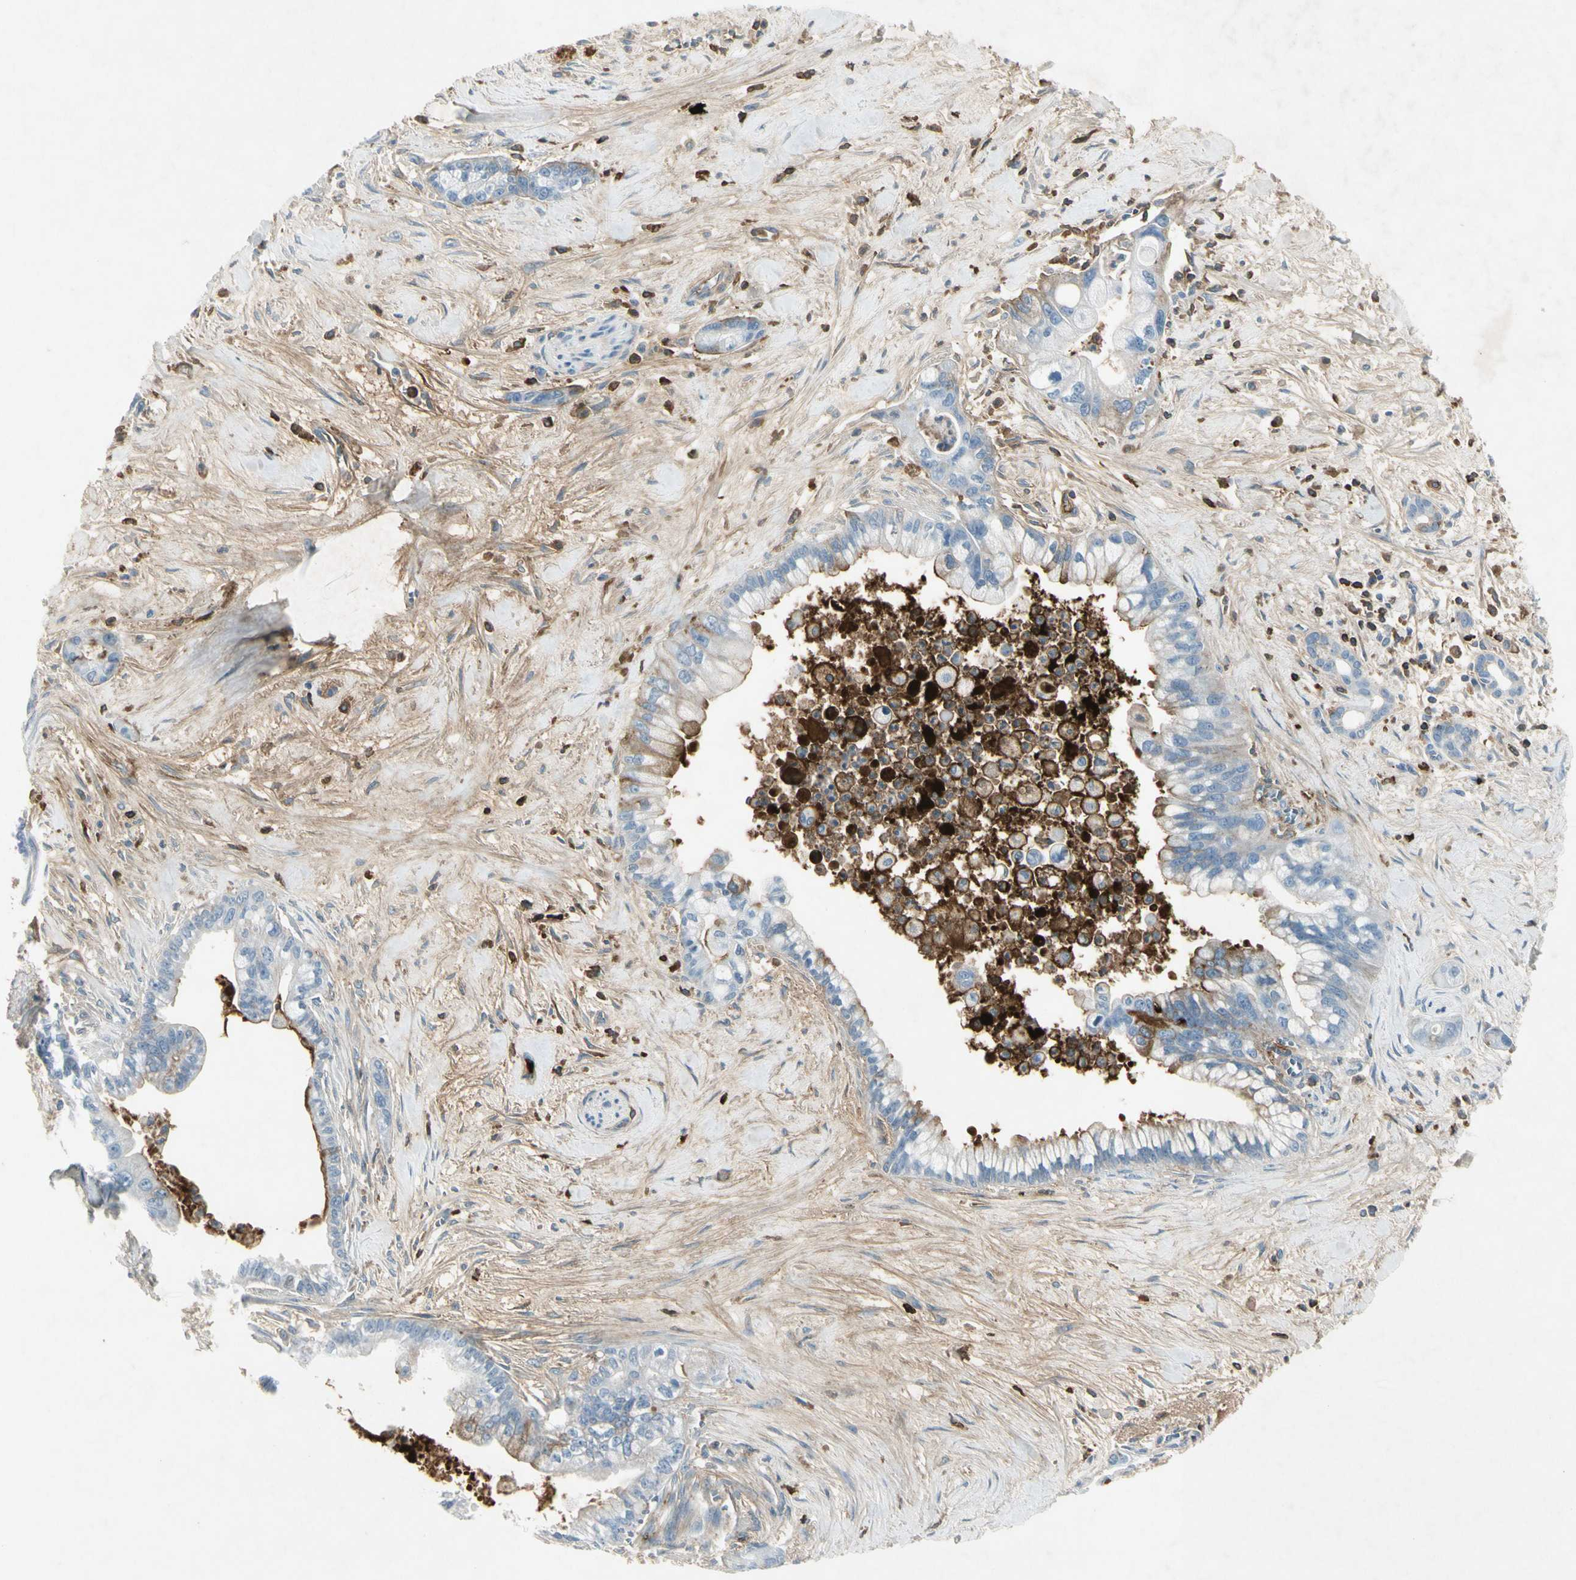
{"staining": {"intensity": "moderate", "quantity": "<25%", "location": "cytoplasmic/membranous"}, "tissue": "pancreatic cancer", "cell_type": "Tumor cells", "image_type": "cancer", "snomed": [{"axis": "morphology", "description": "Adenocarcinoma, NOS"}, {"axis": "topography", "description": "Pancreas"}], "caption": "The immunohistochemical stain shows moderate cytoplasmic/membranous positivity in tumor cells of pancreatic adenocarcinoma tissue.", "gene": "IGHM", "patient": {"sex": "male", "age": 70}}